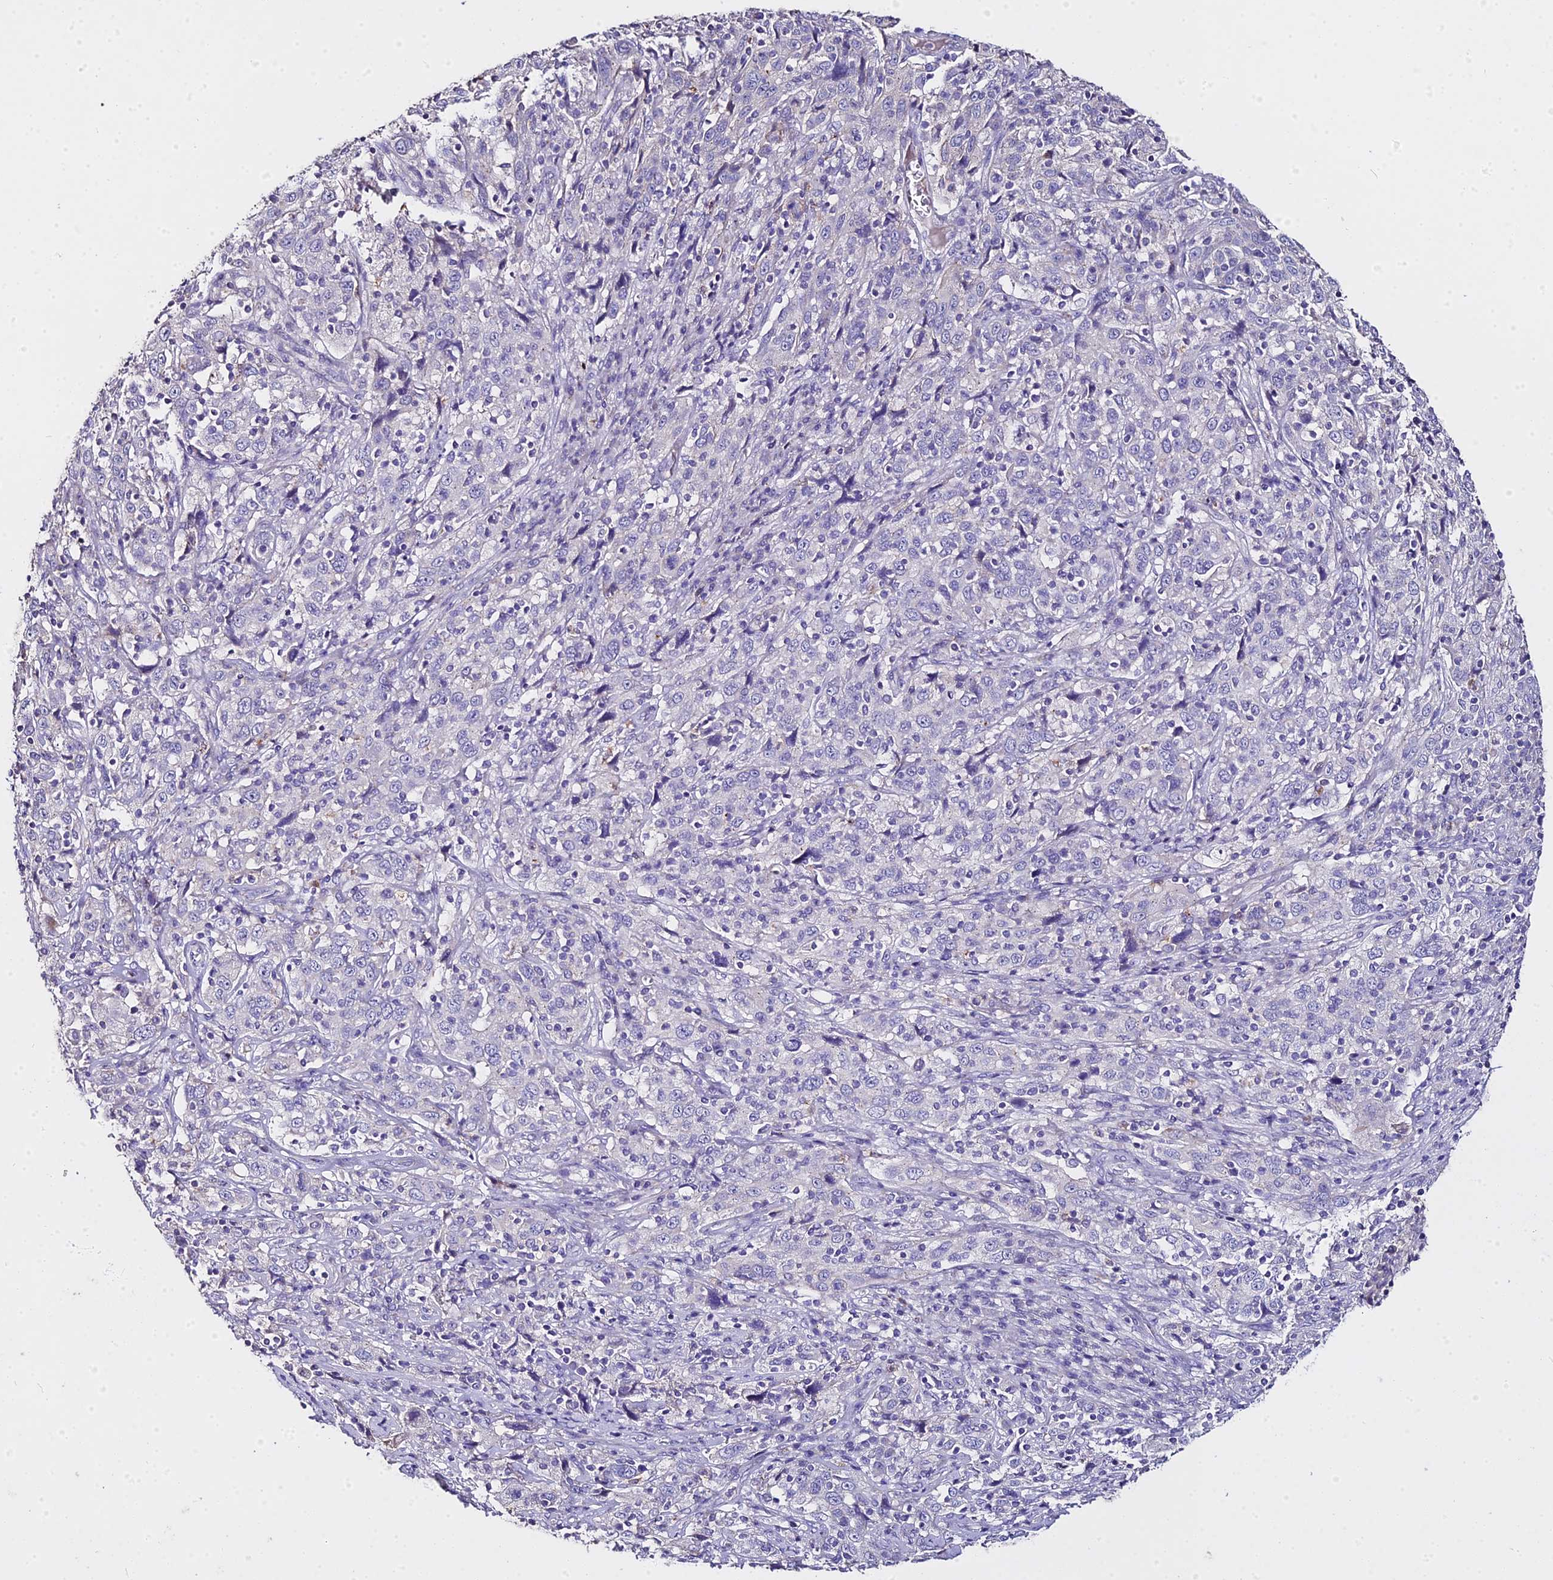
{"staining": {"intensity": "negative", "quantity": "none", "location": "none"}, "tissue": "cervical cancer", "cell_type": "Tumor cells", "image_type": "cancer", "snomed": [{"axis": "morphology", "description": "Squamous cell carcinoma, NOS"}, {"axis": "topography", "description": "Cervix"}], "caption": "The micrograph shows no staining of tumor cells in squamous cell carcinoma (cervical).", "gene": "GLYAT", "patient": {"sex": "female", "age": 46}}